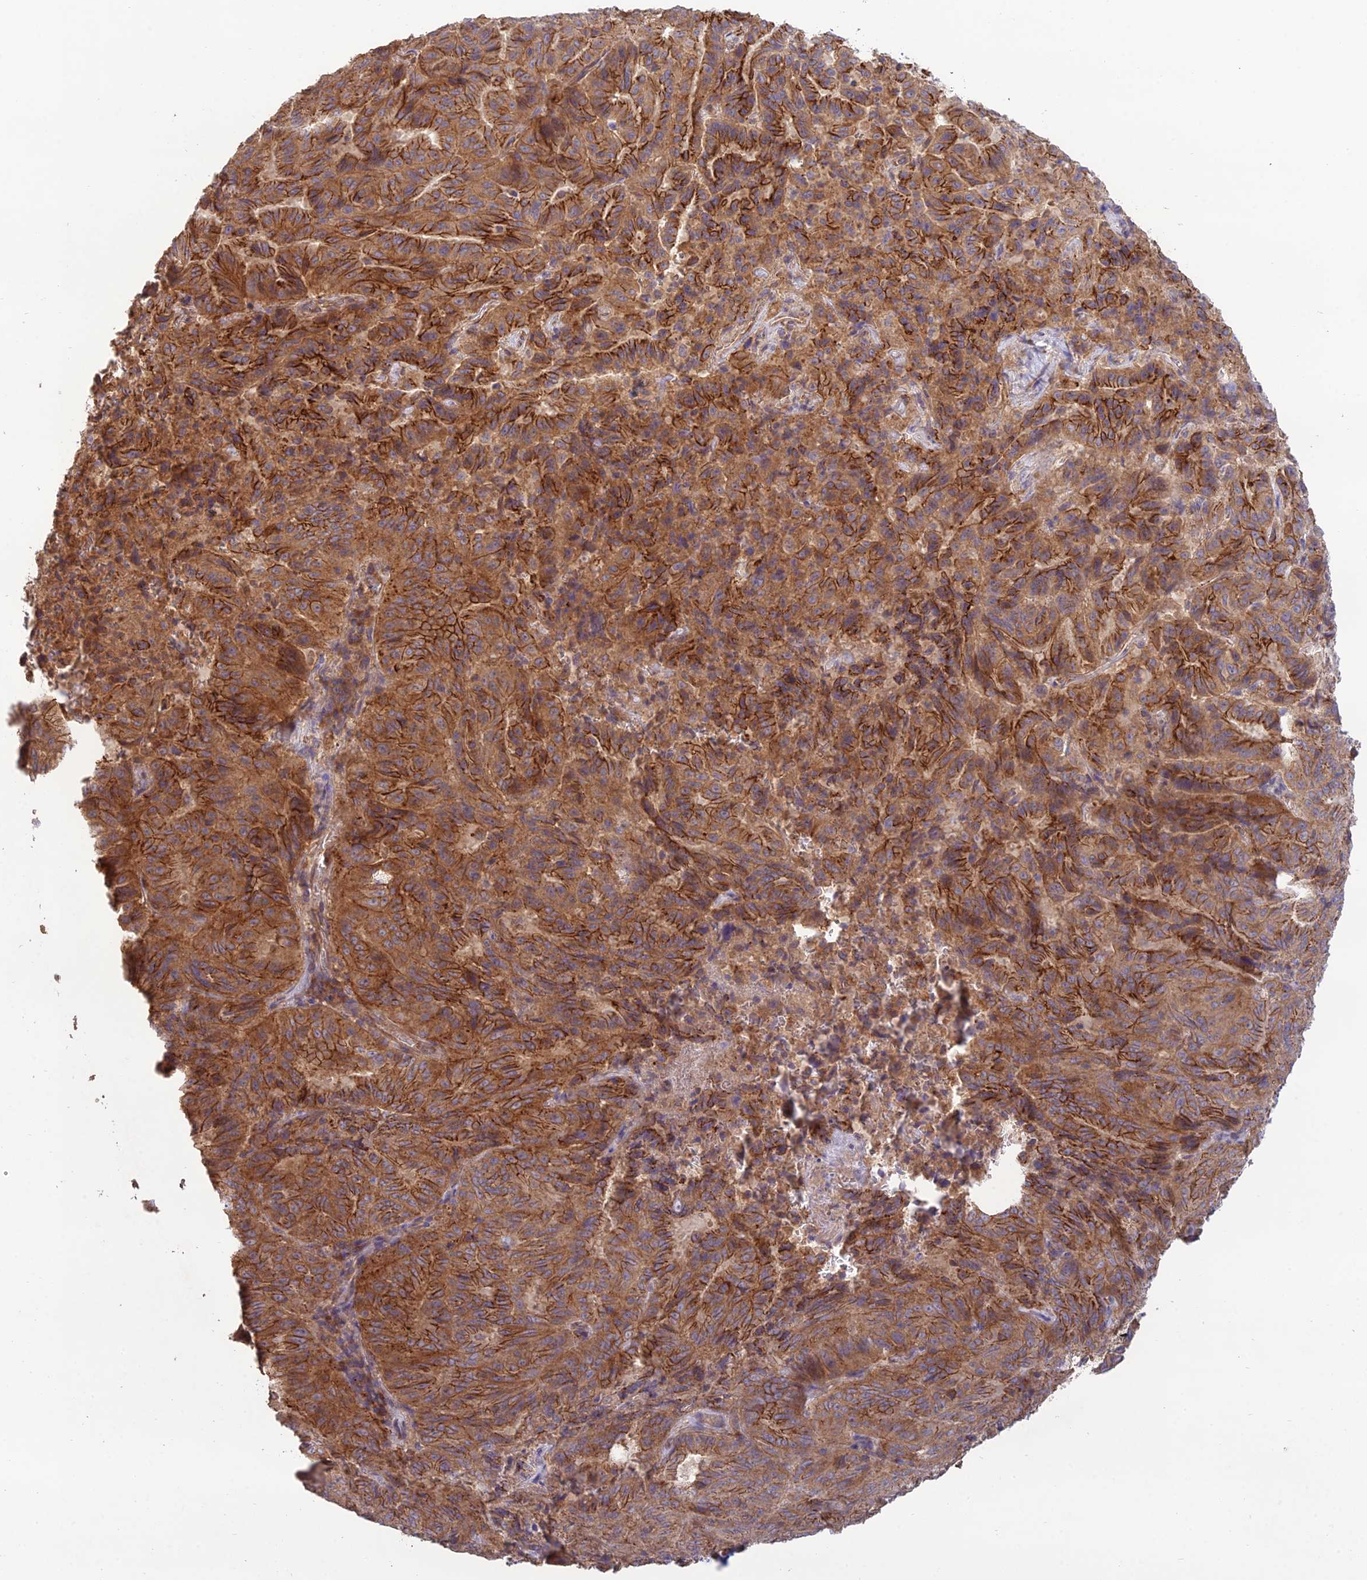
{"staining": {"intensity": "moderate", "quantity": ">75%", "location": "cytoplasmic/membranous"}, "tissue": "pancreatic cancer", "cell_type": "Tumor cells", "image_type": "cancer", "snomed": [{"axis": "morphology", "description": "Adenocarcinoma, NOS"}, {"axis": "topography", "description": "Pancreas"}], "caption": "Protein expression by immunohistochemistry (IHC) exhibits moderate cytoplasmic/membranous positivity in approximately >75% of tumor cells in pancreatic adenocarcinoma.", "gene": "MRNIP", "patient": {"sex": "male", "age": 63}}